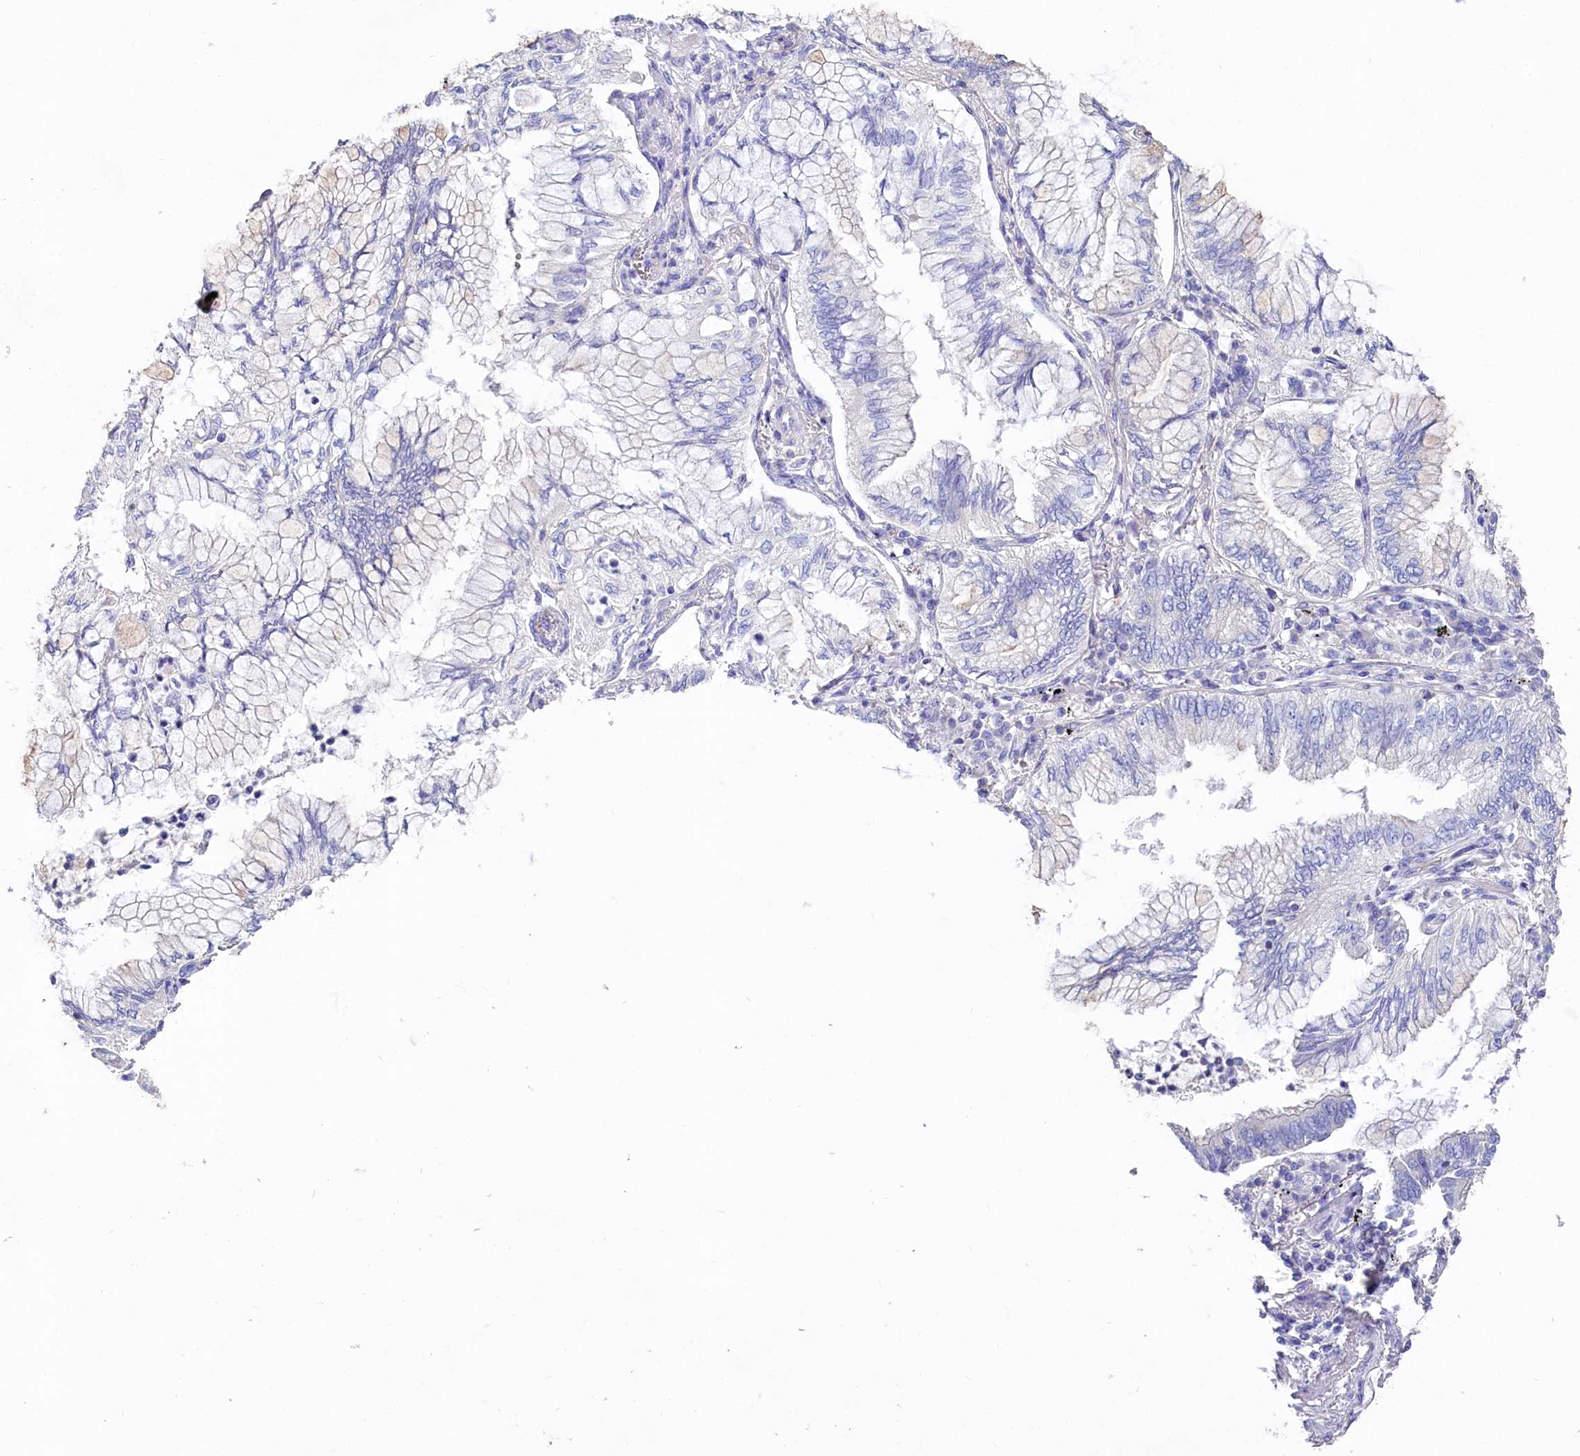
{"staining": {"intensity": "negative", "quantity": "none", "location": "none"}, "tissue": "lung cancer", "cell_type": "Tumor cells", "image_type": "cancer", "snomed": [{"axis": "morphology", "description": "Adenocarcinoma, NOS"}, {"axis": "topography", "description": "Lung"}], "caption": "The image demonstrates no staining of tumor cells in lung adenocarcinoma.", "gene": "VPS26B", "patient": {"sex": "female", "age": 70}}